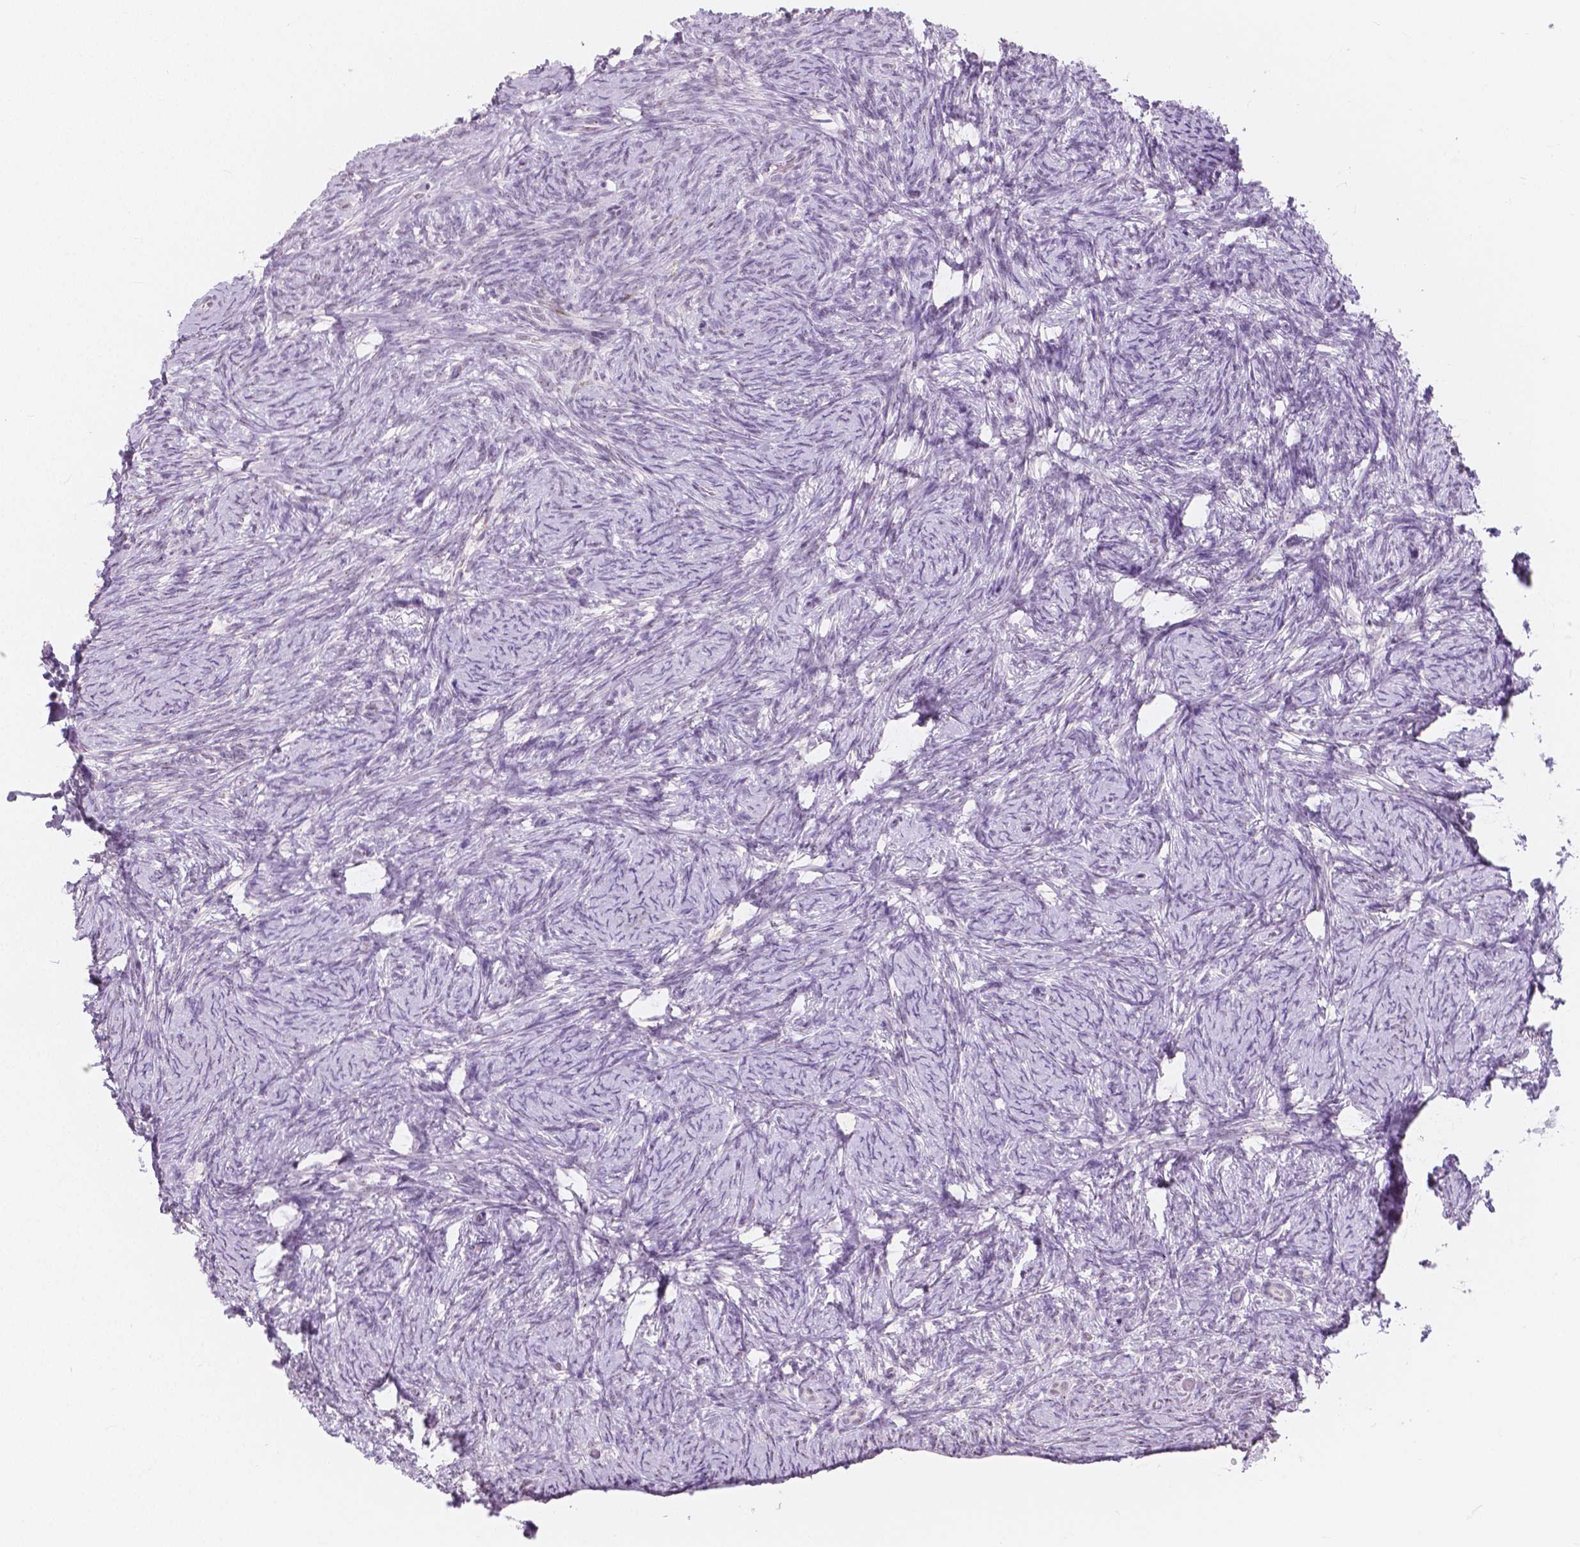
{"staining": {"intensity": "negative", "quantity": "none", "location": "none"}, "tissue": "ovary", "cell_type": "Ovarian stroma cells", "image_type": "normal", "snomed": [{"axis": "morphology", "description": "Normal tissue, NOS"}, {"axis": "topography", "description": "Ovary"}], "caption": "IHC photomicrograph of normal ovary stained for a protein (brown), which shows no positivity in ovarian stroma cells.", "gene": "NOLC1", "patient": {"sex": "female", "age": 34}}